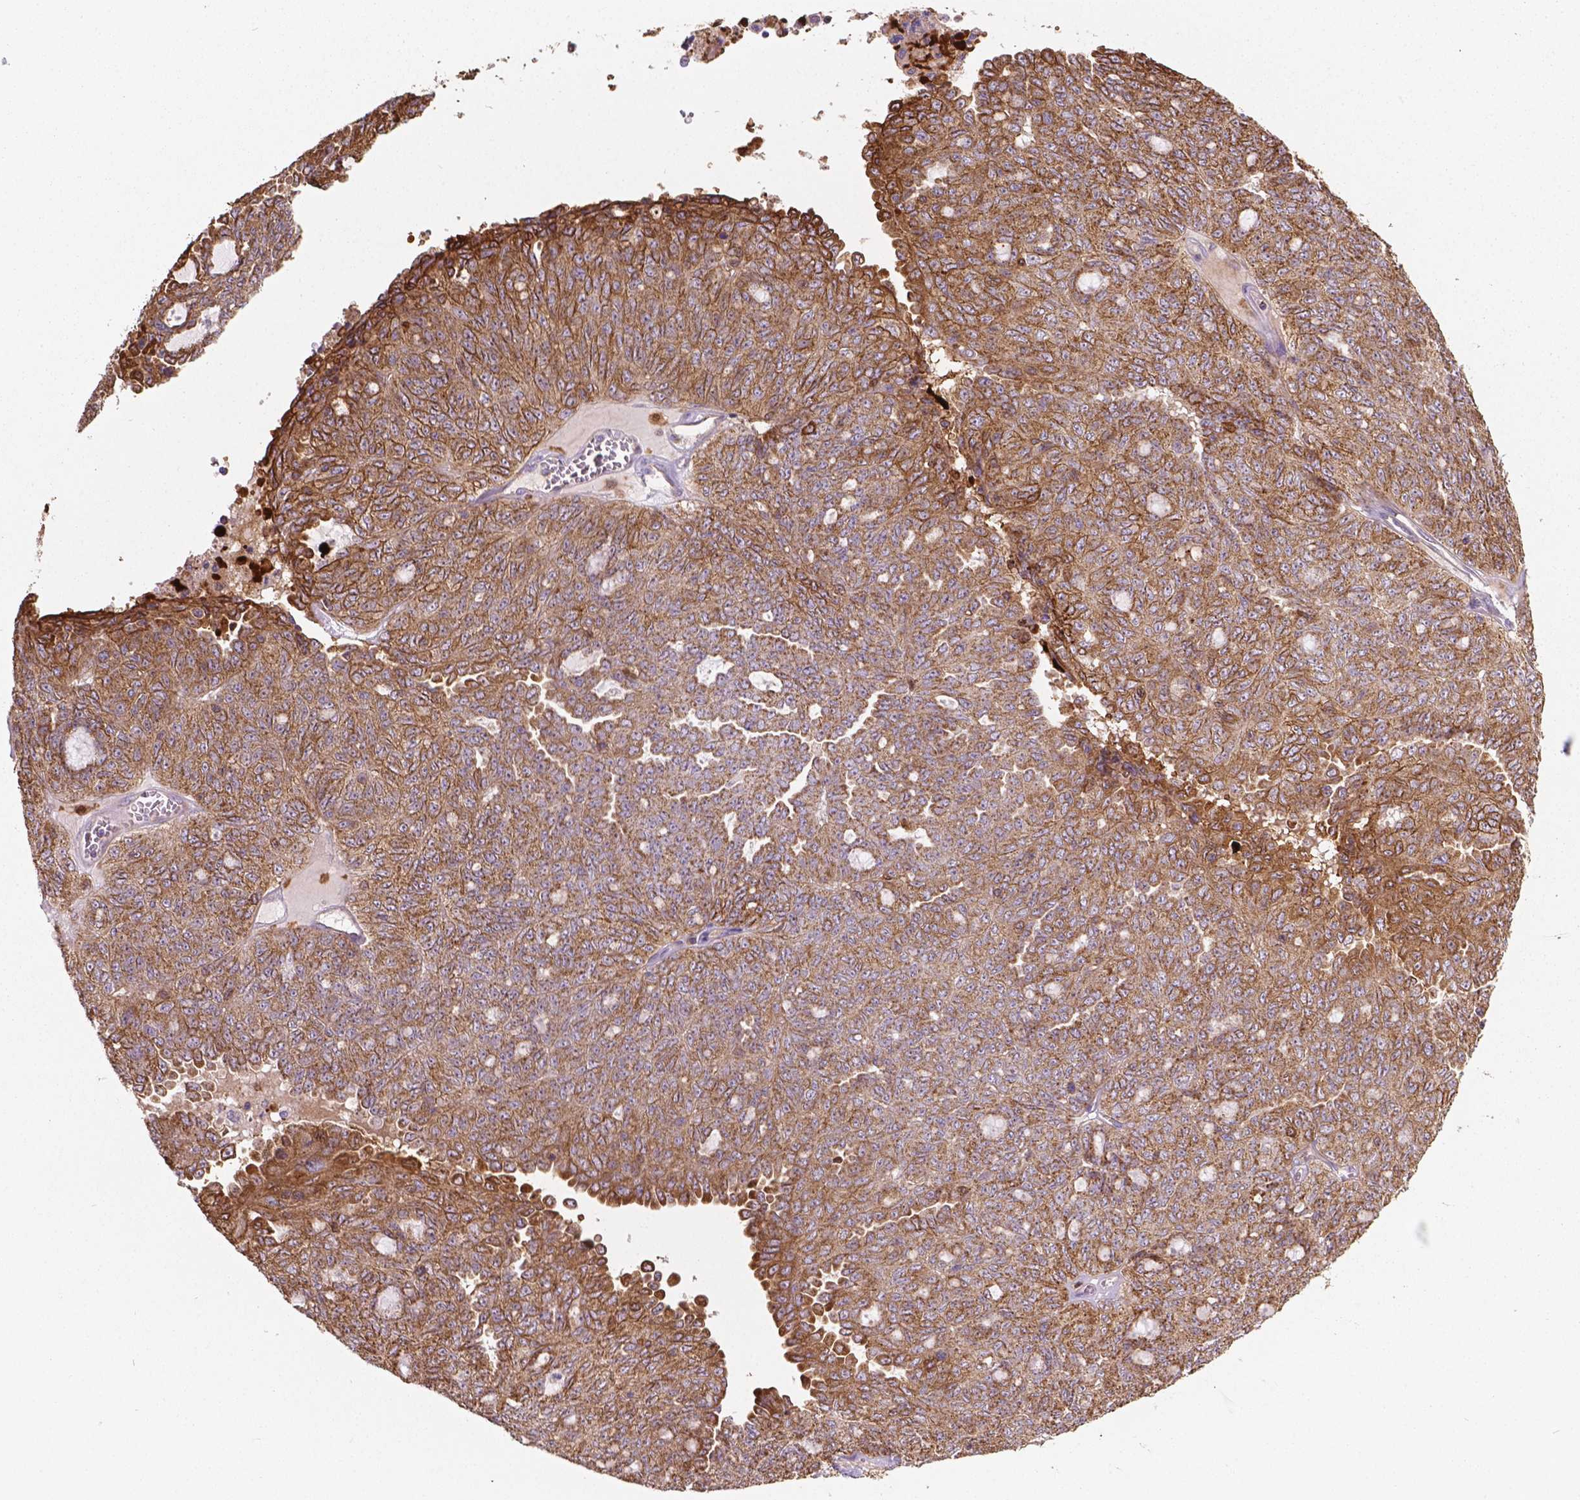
{"staining": {"intensity": "moderate", "quantity": ">75%", "location": "cytoplasmic/membranous"}, "tissue": "ovarian cancer", "cell_type": "Tumor cells", "image_type": "cancer", "snomed": [{"axis": "morphology", "description": "Cystadenocarcinoma, serous, NOS"}, {"axis": "topography", "description": "Ovary"}], "caption": "Tumor cells display medium levels of moderate cytoplasmic/membranous staining in approximately >75% of cells in human serous cystadenocarcinoma (ovarian). (DAB IHC, brown staining for protein, blue staining for nuclei).", "gene": "TCAF1", "patient": {"sex": "female", "age": 71}}